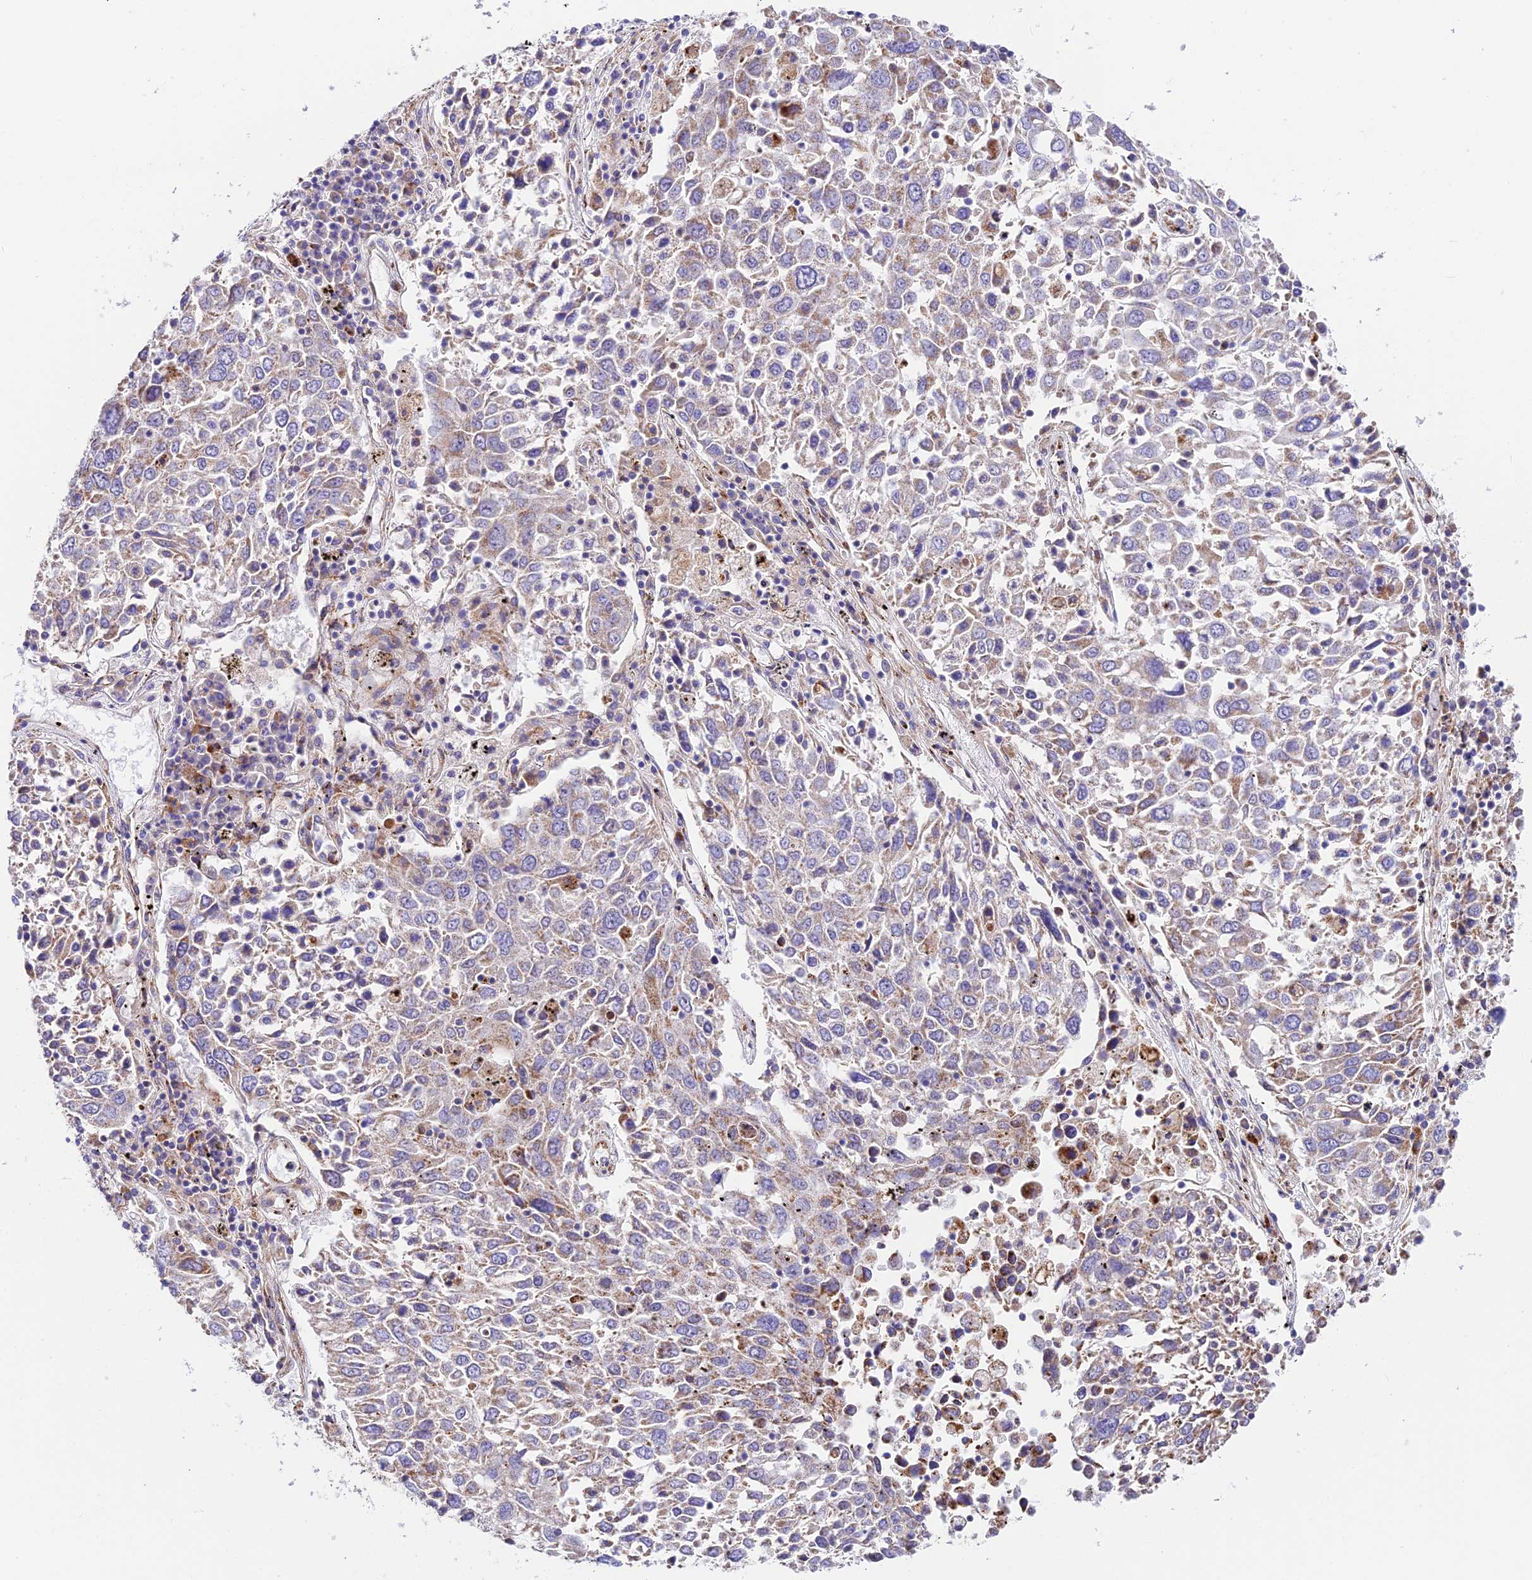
{"staining": {"intensity": "weak", "quantity": "<25%", "location": "cytoplasmic/membranous"}, "tissue": "lung cancer", "cell_type": "Tumor cells", "image_type": "cancer", "snomed": [{"axis": "morphology", "description": "Squamous cell carcinoma, NOS"}, {"axis": "topography", "description": "Lung"}], "caption": "The histopathology image reveals no staining of tumor cells in lung squamous cell carcinoma.", "gene": "VPS13C", "patient": {"sex": "male", "age": 65}}